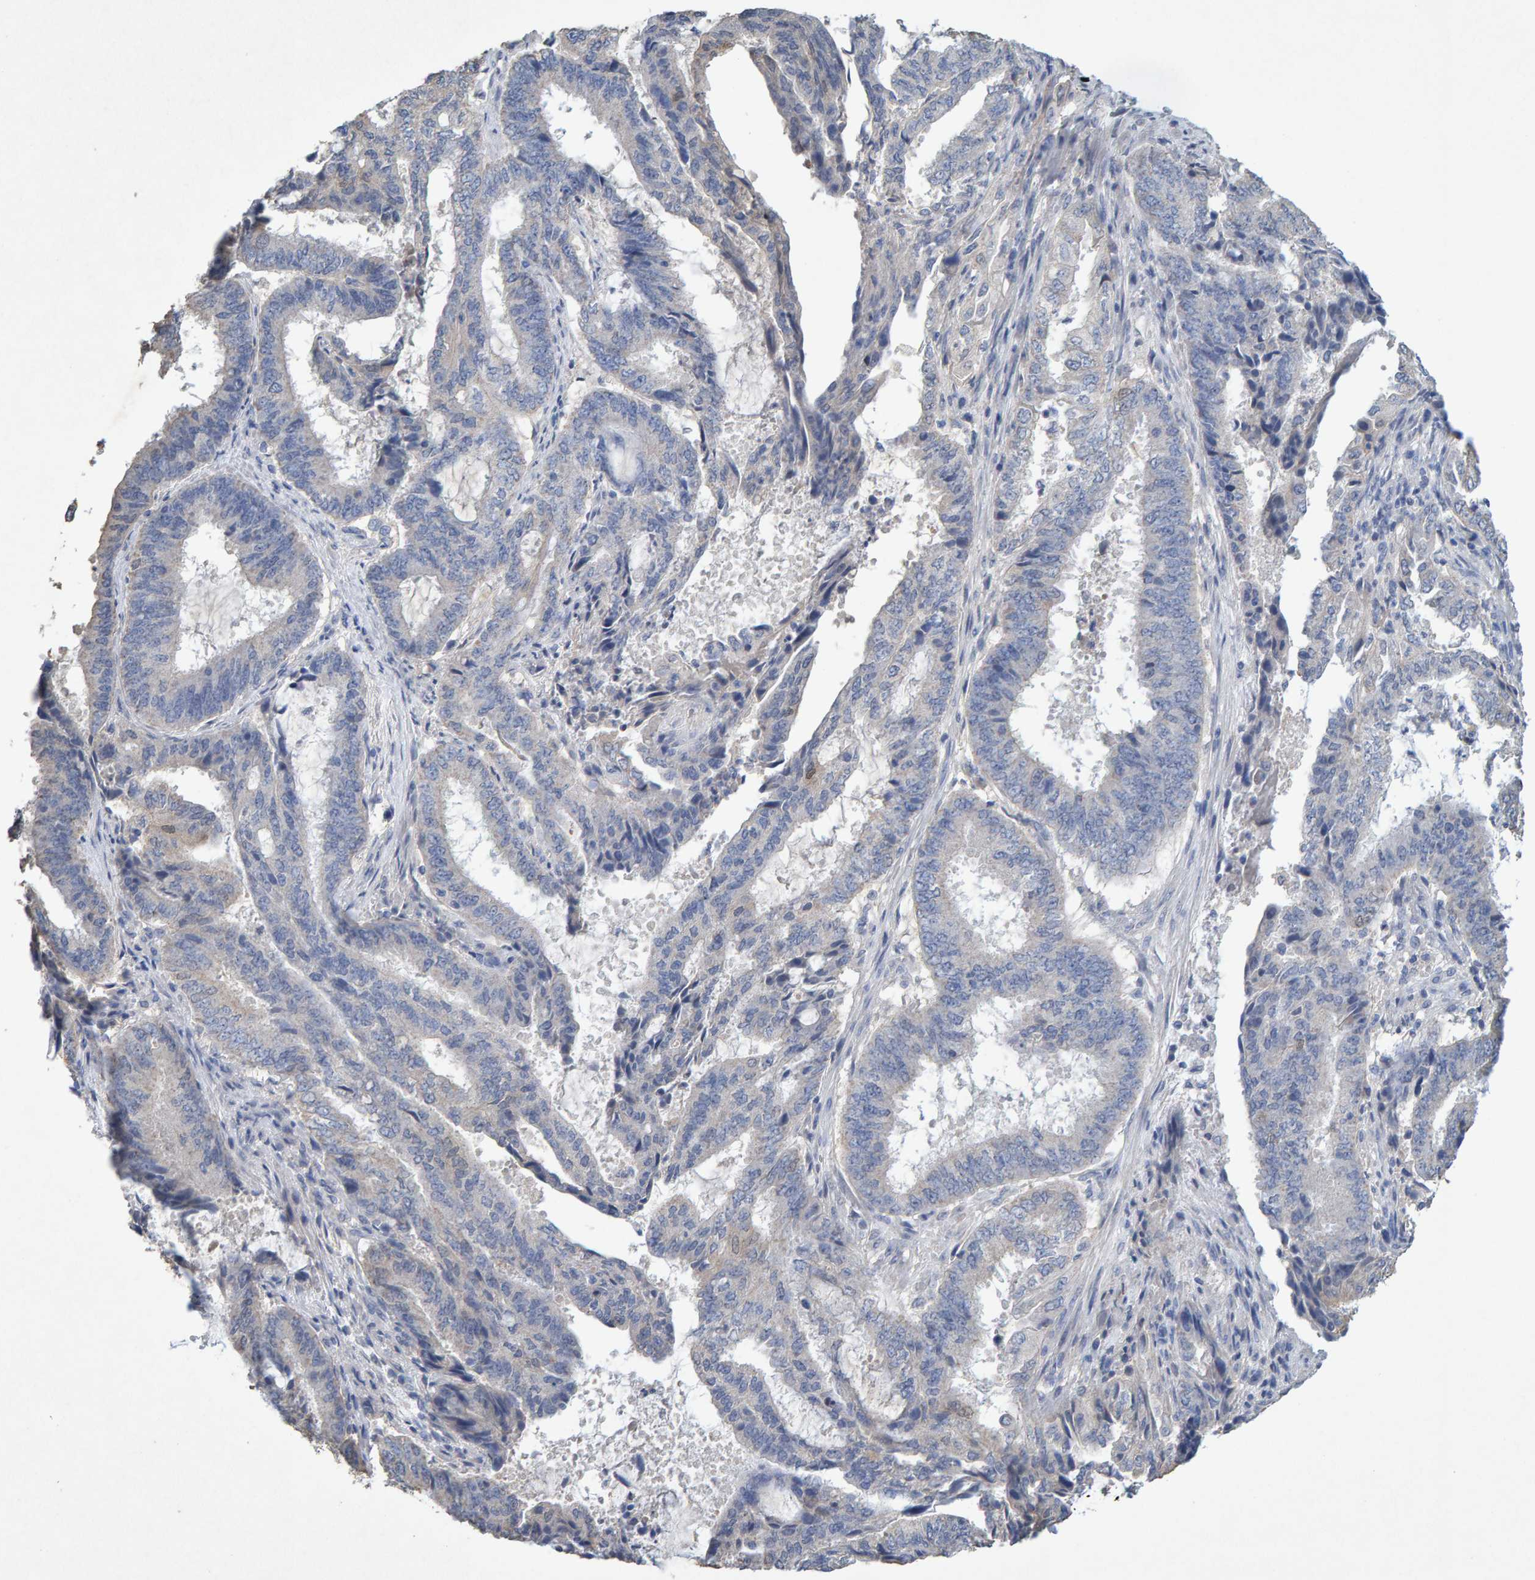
{"staining": {"intensity": "negative", "quantity": "none", "location": "none"}, "tissue": "endometrial cancer", "cell_type": "Tumor cells", "image_type": "cancer", "snomed": [{"axis": "morphology", "description": "Adenocarcinoma, NOS"}, {"axis": "topography", "description": "Endometrium"}], "caption": "High magnification brightfield microscopy of adenocarcinoma (endometrial) stained with DAB (brown) and counterstained with hematoxylin (blue): tumor cells show no significant staining. Nuclei are stained in blue.", "gene": "CTH", "patient": {"sex": "female", "age": 51}}